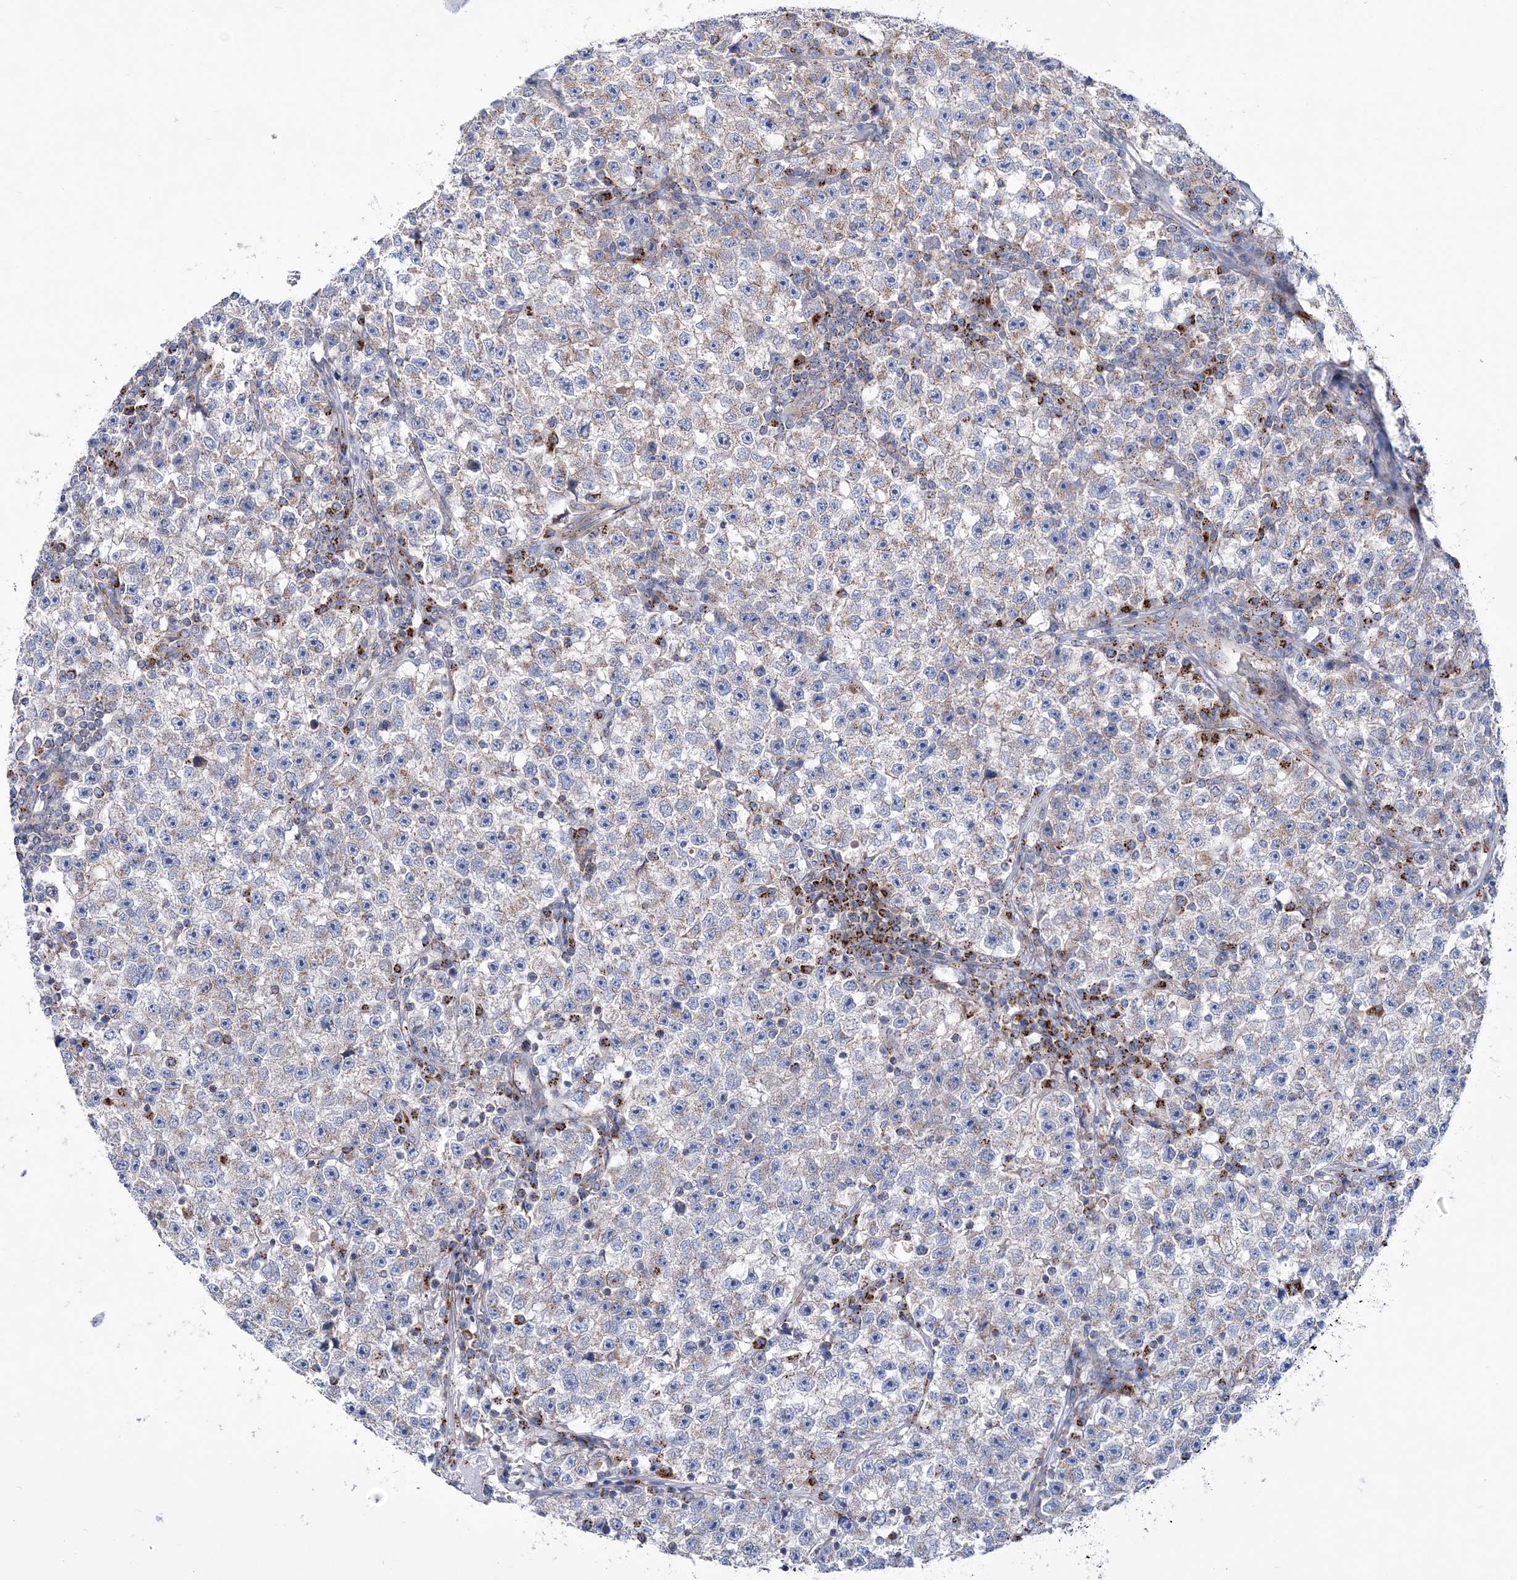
{"staining": {"intensity": "weak", "quantity": "<25%", "location": "cytoplasmic/membranous"}, "tissue": "testis cancer", "cell_type": "Tumor cells", "image_type": "cancer", "snomed": [{"axis": "morphology", "description": "Seminoma, NOS"}, {"axis": "topography", "description": "Testis"}], "caption": "This is an immunohistochemistry image of human seminoma (testis). There is no staining in tumor cells.", "gene": "COPB2", "patient": {"sex": "male", "age": 22}}